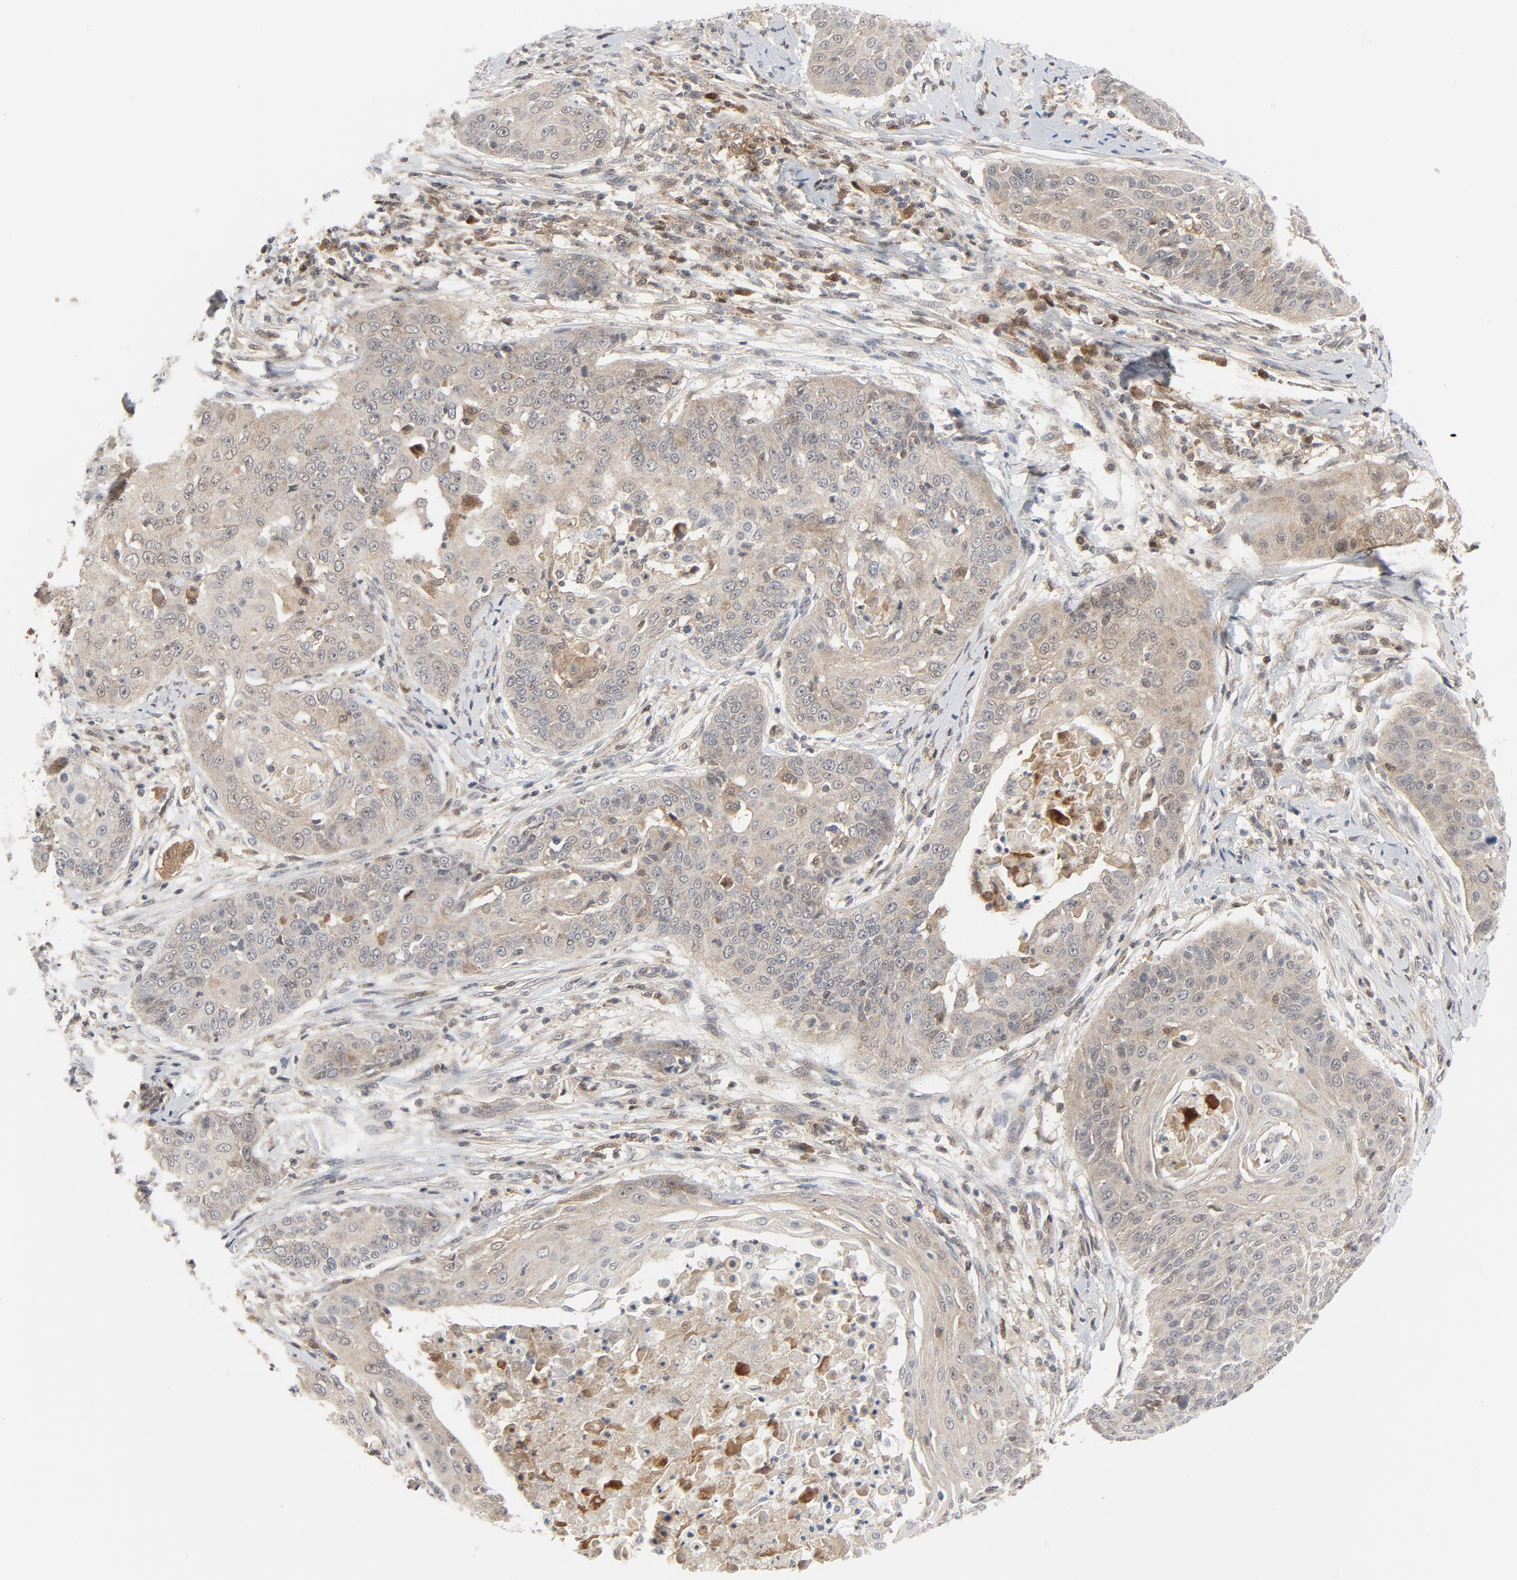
{"staining": {"intensity": "negative", "quantity": "none", "location": "none"}, "tissue": "cervical cancer", "cell_type": "Tumor cells", "image_type": "cancer", "snomed": [{"axis": "morphology", "description": "Squamous cell carcinoma, NOS"}, {"axis": "topography", "description": "Cervix"}], "caption": "Immunohistochemical staining of human cervical cancer (squamous cell carcinoma) exhibits no significant staining in tumor cells.", "gene": "TRADD", "patient": {"sex": "female", "age": 64}}